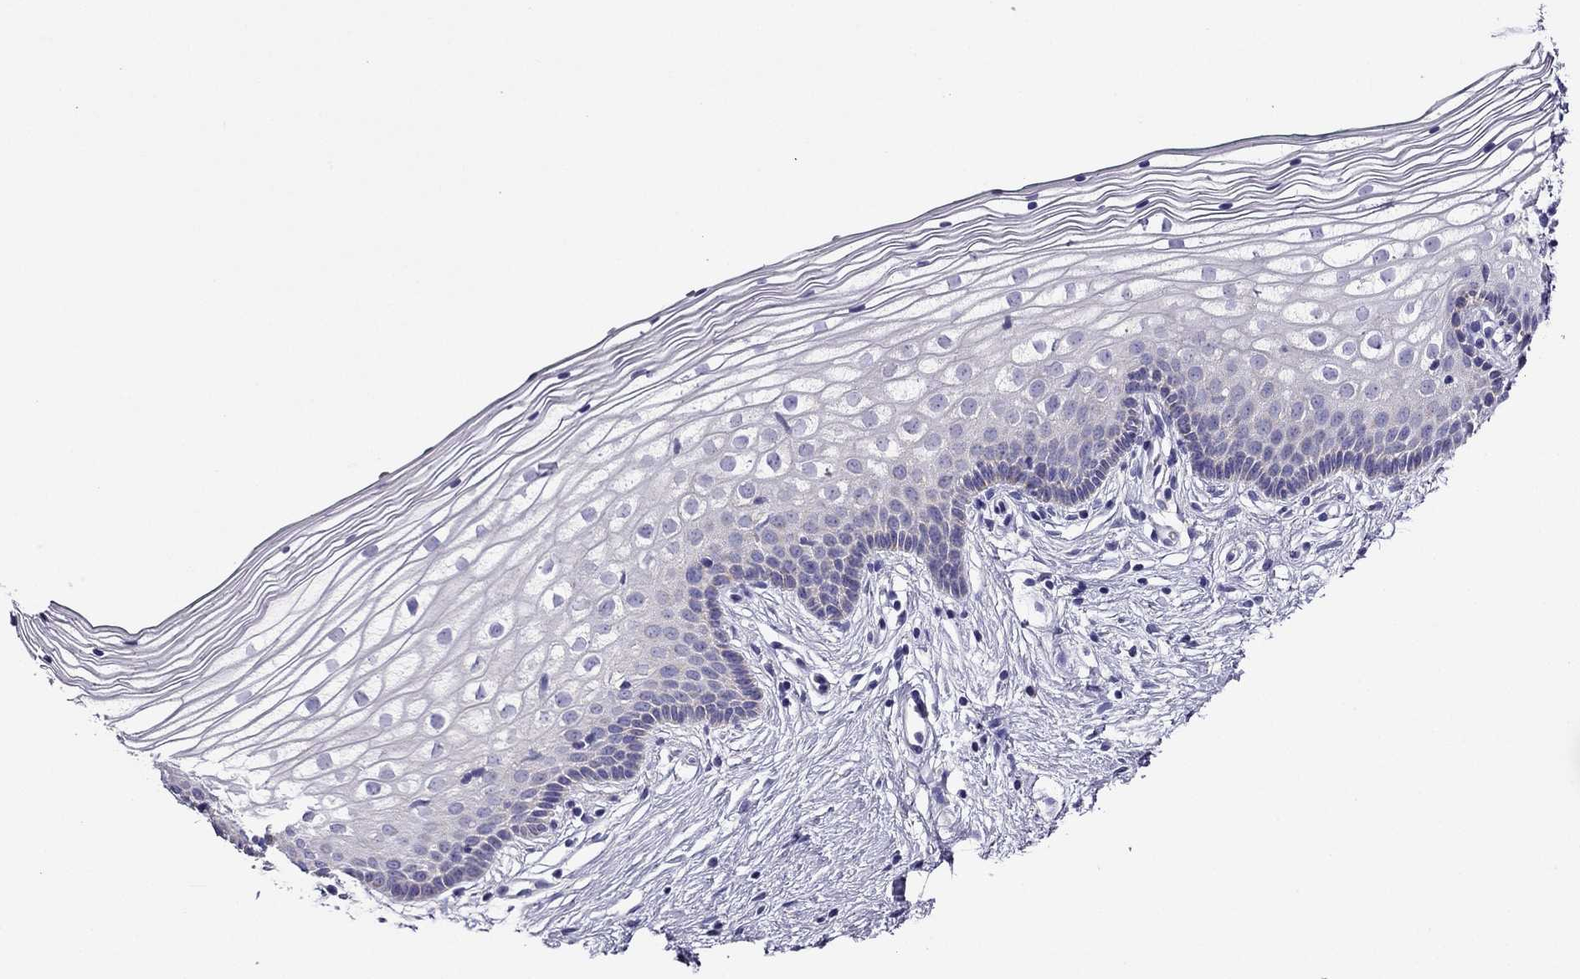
{"staining": {"intensity": "negative", "quantity": "none", "location": "none"}, "tissue": "vagina", "cell_type": "Squamous epithelial cells", "image_type": "normal", "snomed": [{"axis": "morphology", "description": "Normal tissue, NOS"}, {"axis": "topography", "description": "Vagina"}], "caption": "High power microscopy photomicrograph of an immunohistochemistry (IHC) image of unremarkable vagina, revealing no significant positivity in squamous epithelial cells.", "gene": "KIF5A", "patient": {"sex": "female", "age": 36}}